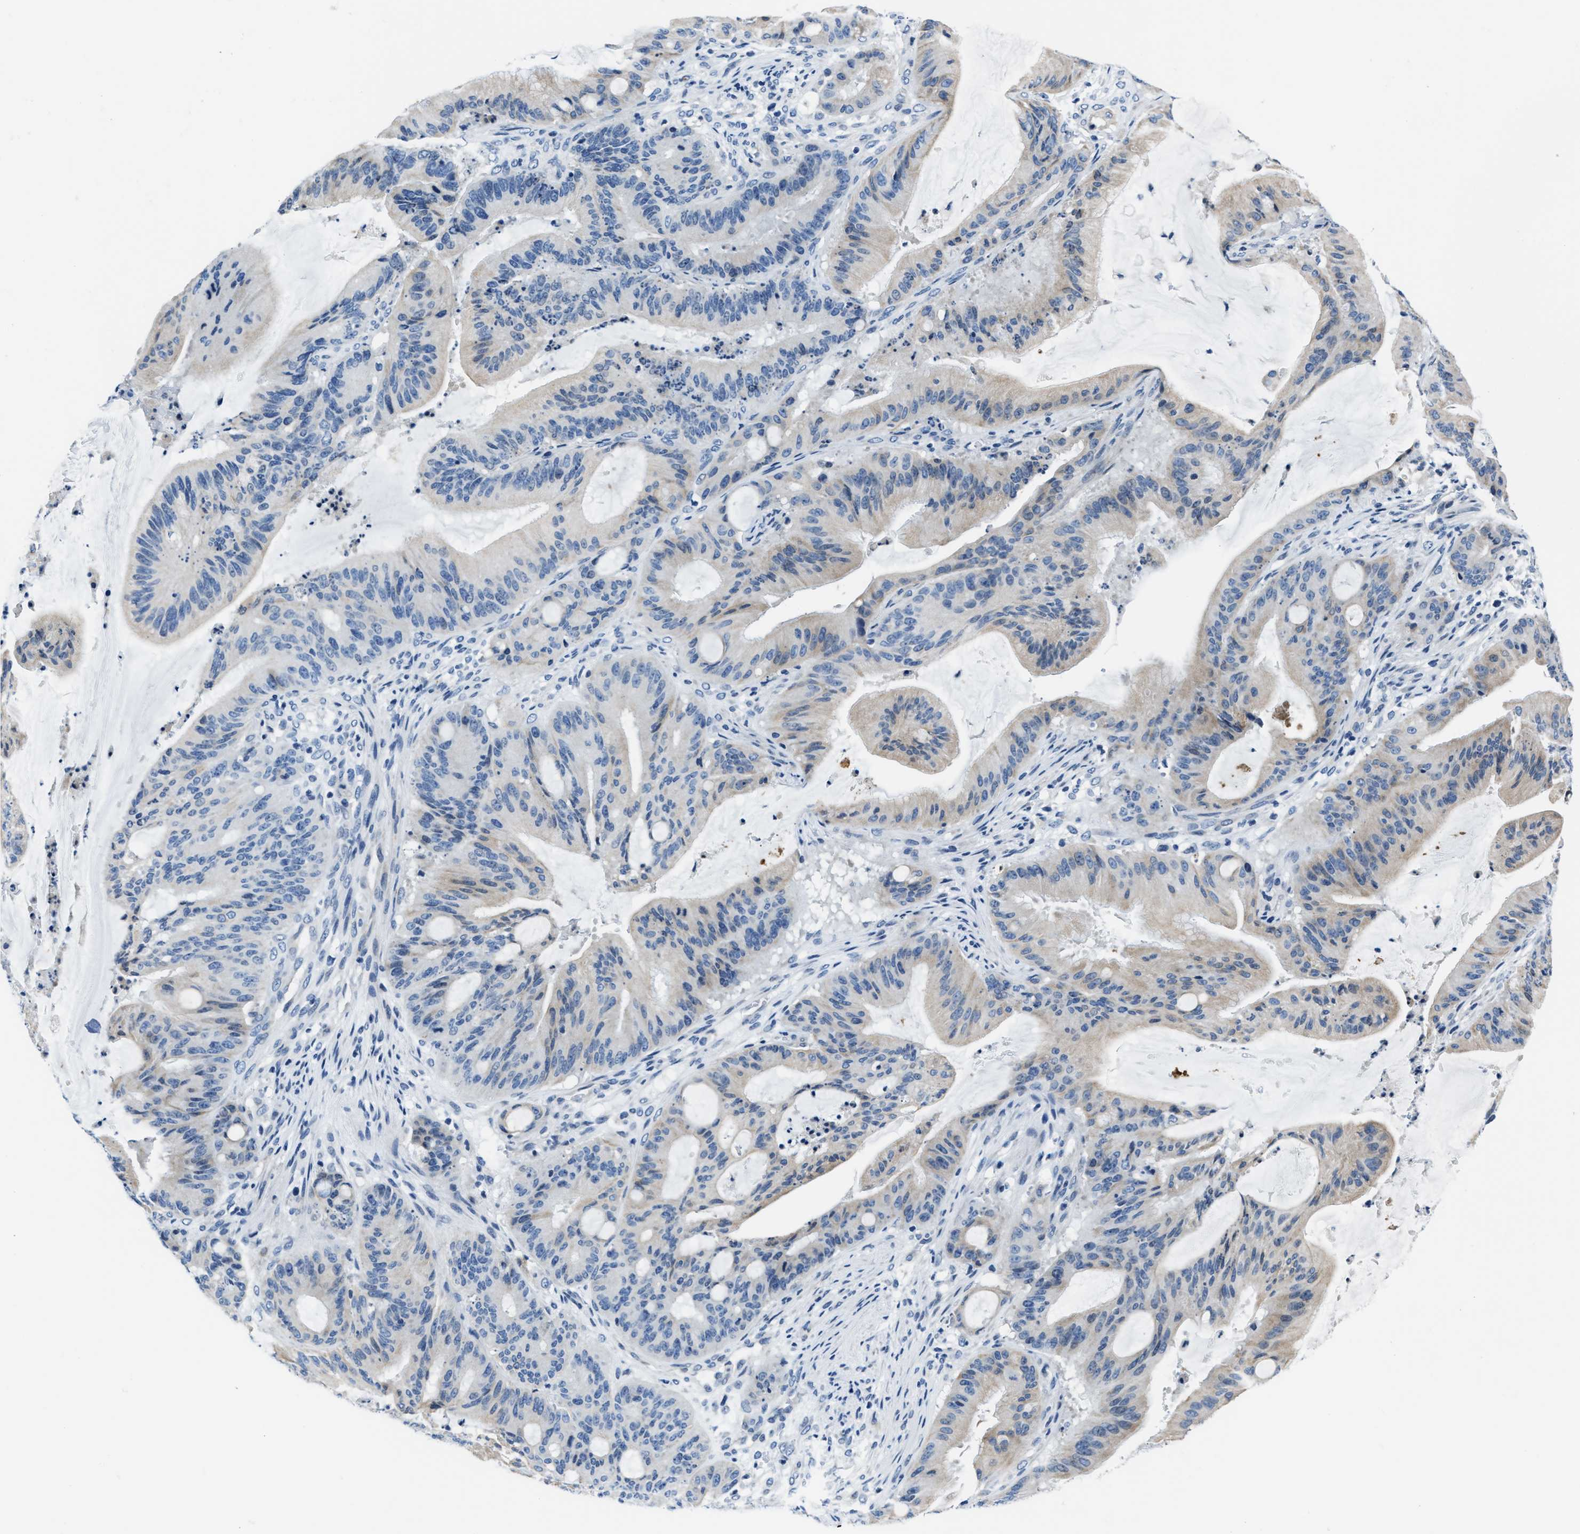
{"staining": {"intensity": "negative", "quantity": "none", "location": "none"}, "tissue": "liver cancer", "cell_type": "Tumor cells", "image_type": "cancer", "snomed": [{"axis": "morphology", "description": "Normal tissue, NOS"}, {"axis": "morphology", "description": "Cholangiocarcinoma"}, {"axis": "topography", "description": "Liver"}, {"axis": "topography", "description": "Peripheral nerve tissue"}], "caption": "Immunohistochemistry of liver cancer demonstrates no expression in tumor cells.", "gene": "ASZ1", "patient": {"sex": "female", "age": 73}}